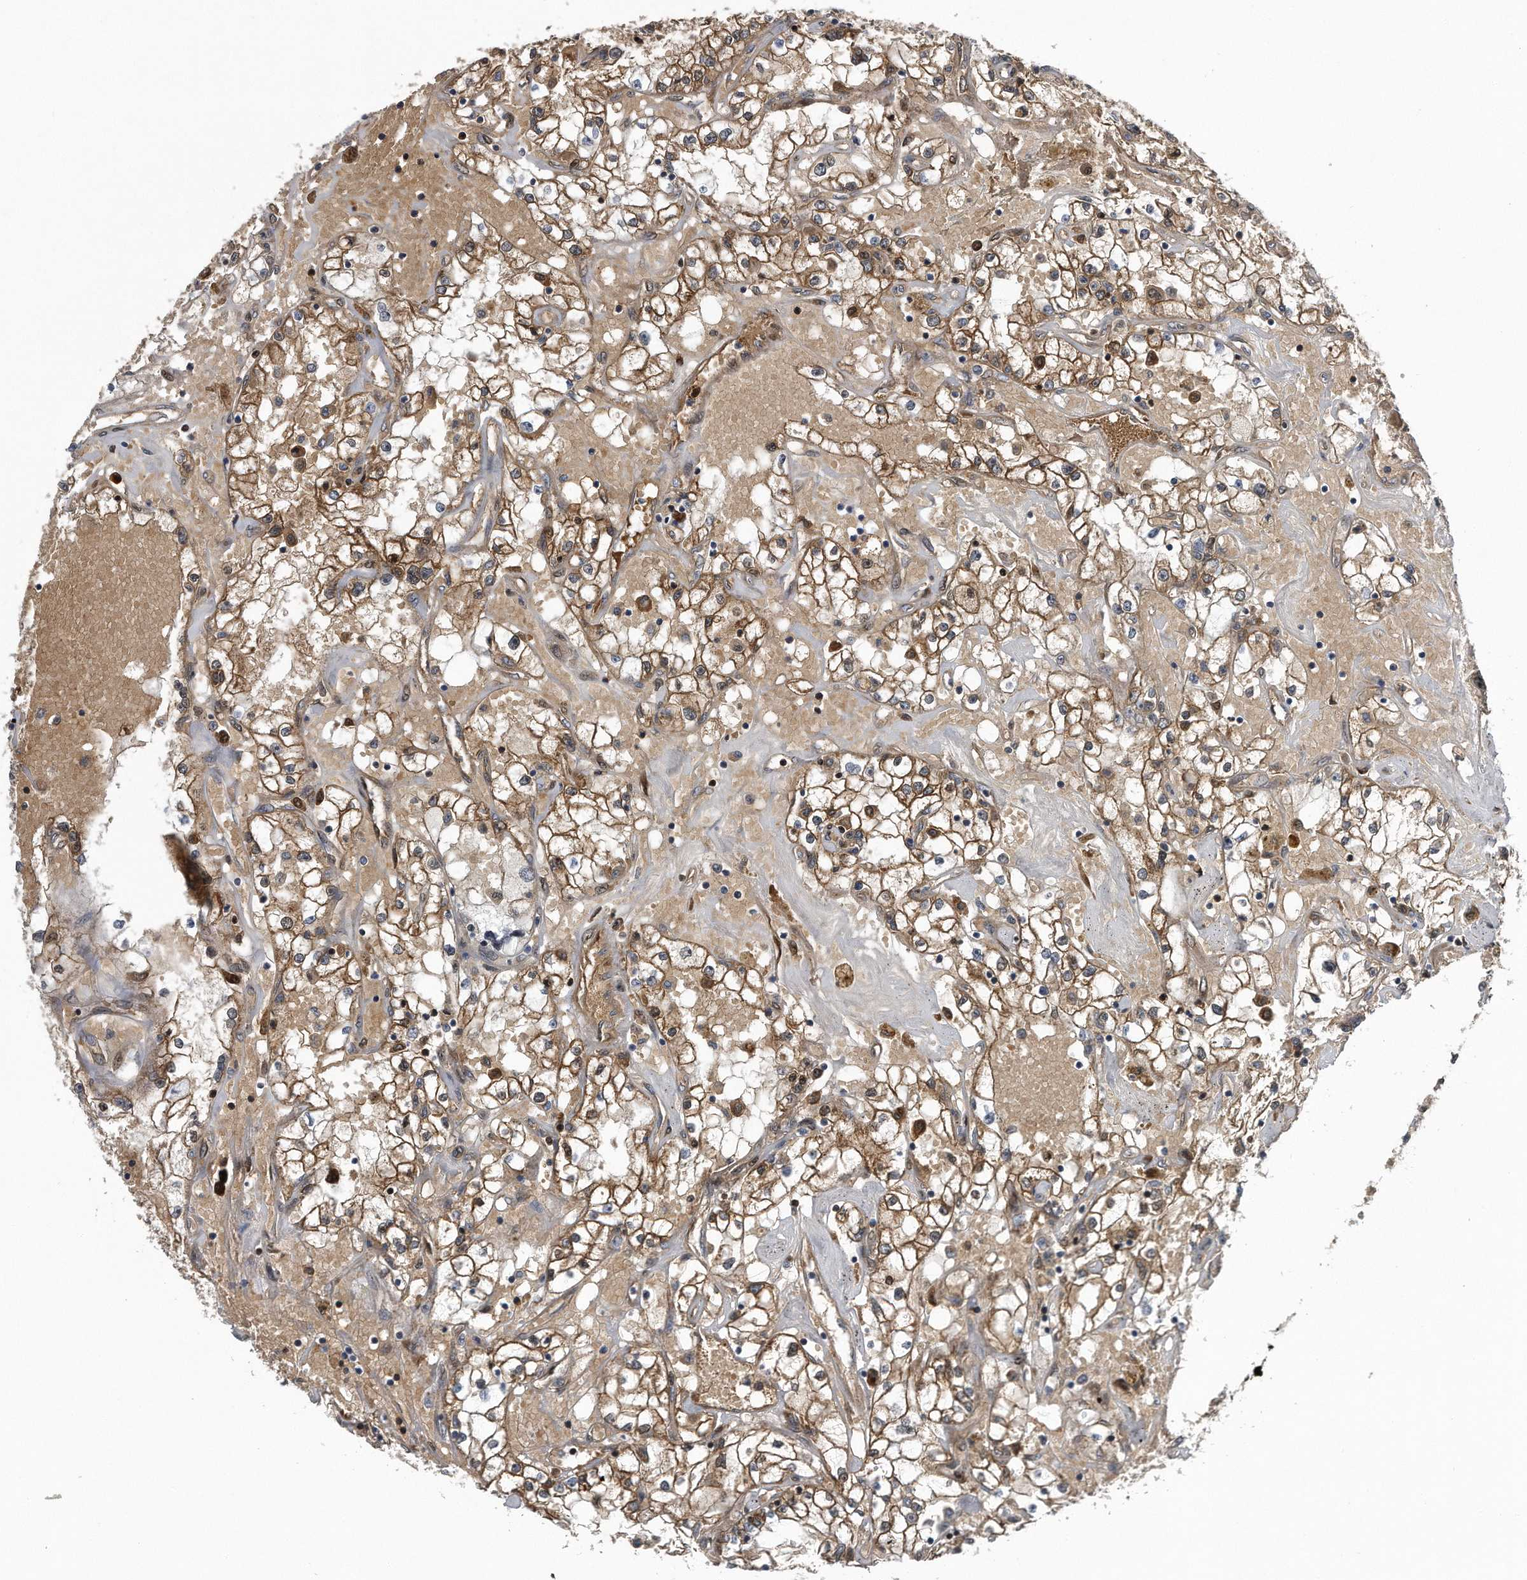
{"staining": {"intensity": "moderate", "quantity": "25%-75%", "location": "cytoplasmic/membranous"}, "tissue": "renal cancer", "cell_type": "Tumor cells", "image_type": "cancer", "snomed": [{"axis": "morphology", "description": "Adenocarcinoma, NOS"}, {"axis": "topography", "description": "Kidney"}], "caption": "Immunohistochemical staining of renal adenocarcinoma shows moderate cytoplasmic/membranous protein expression in about 25%-75% of tumor cells.", "gene": "ZNF79", "patient": {"sex": "male", "age": 56}}